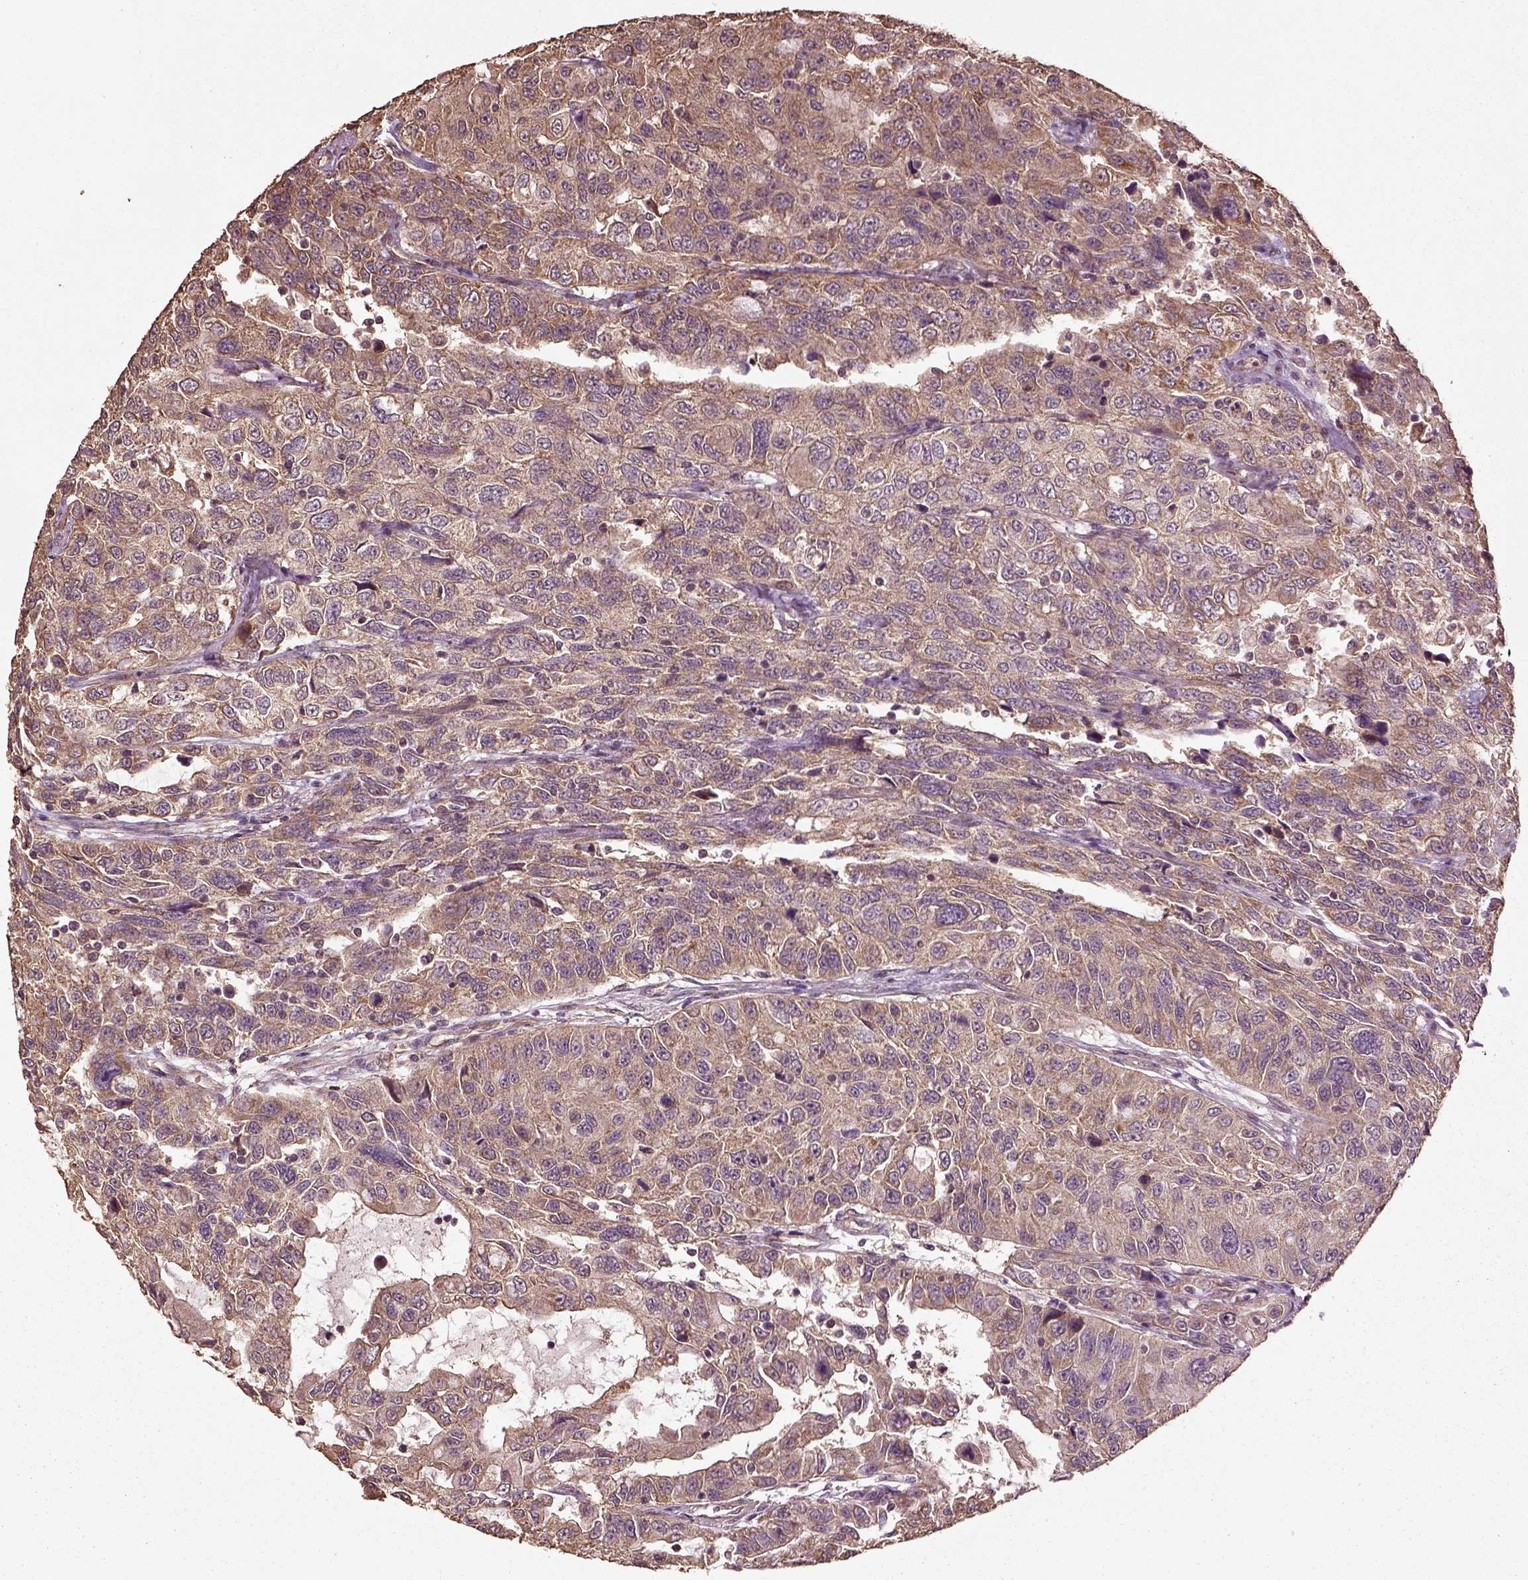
{"staining": {"intensity": "moderate", "quantity": "25%-75%", "location": "cytoplasmic/membranous"}, "tissue": "urothelial cancer", "cell_type": "Tumor cells", "image_type": "cancer", "snomed": [{"axis": "morphology", "description": "Urothelial carcinoma, NOS"}, {"axis": "morphology", "description": "Urothelial carcinoma, High grade"}, {"axis": "topography", "description": "Urinary bladder"}], "caption": "High-grade urothelial carcinoma stained for a protein shows moderate cytoplasmic/membranous positivity in tumor cells.", "gene": "ERV3-1", "patient": {"sex": "female", "age": 73}}